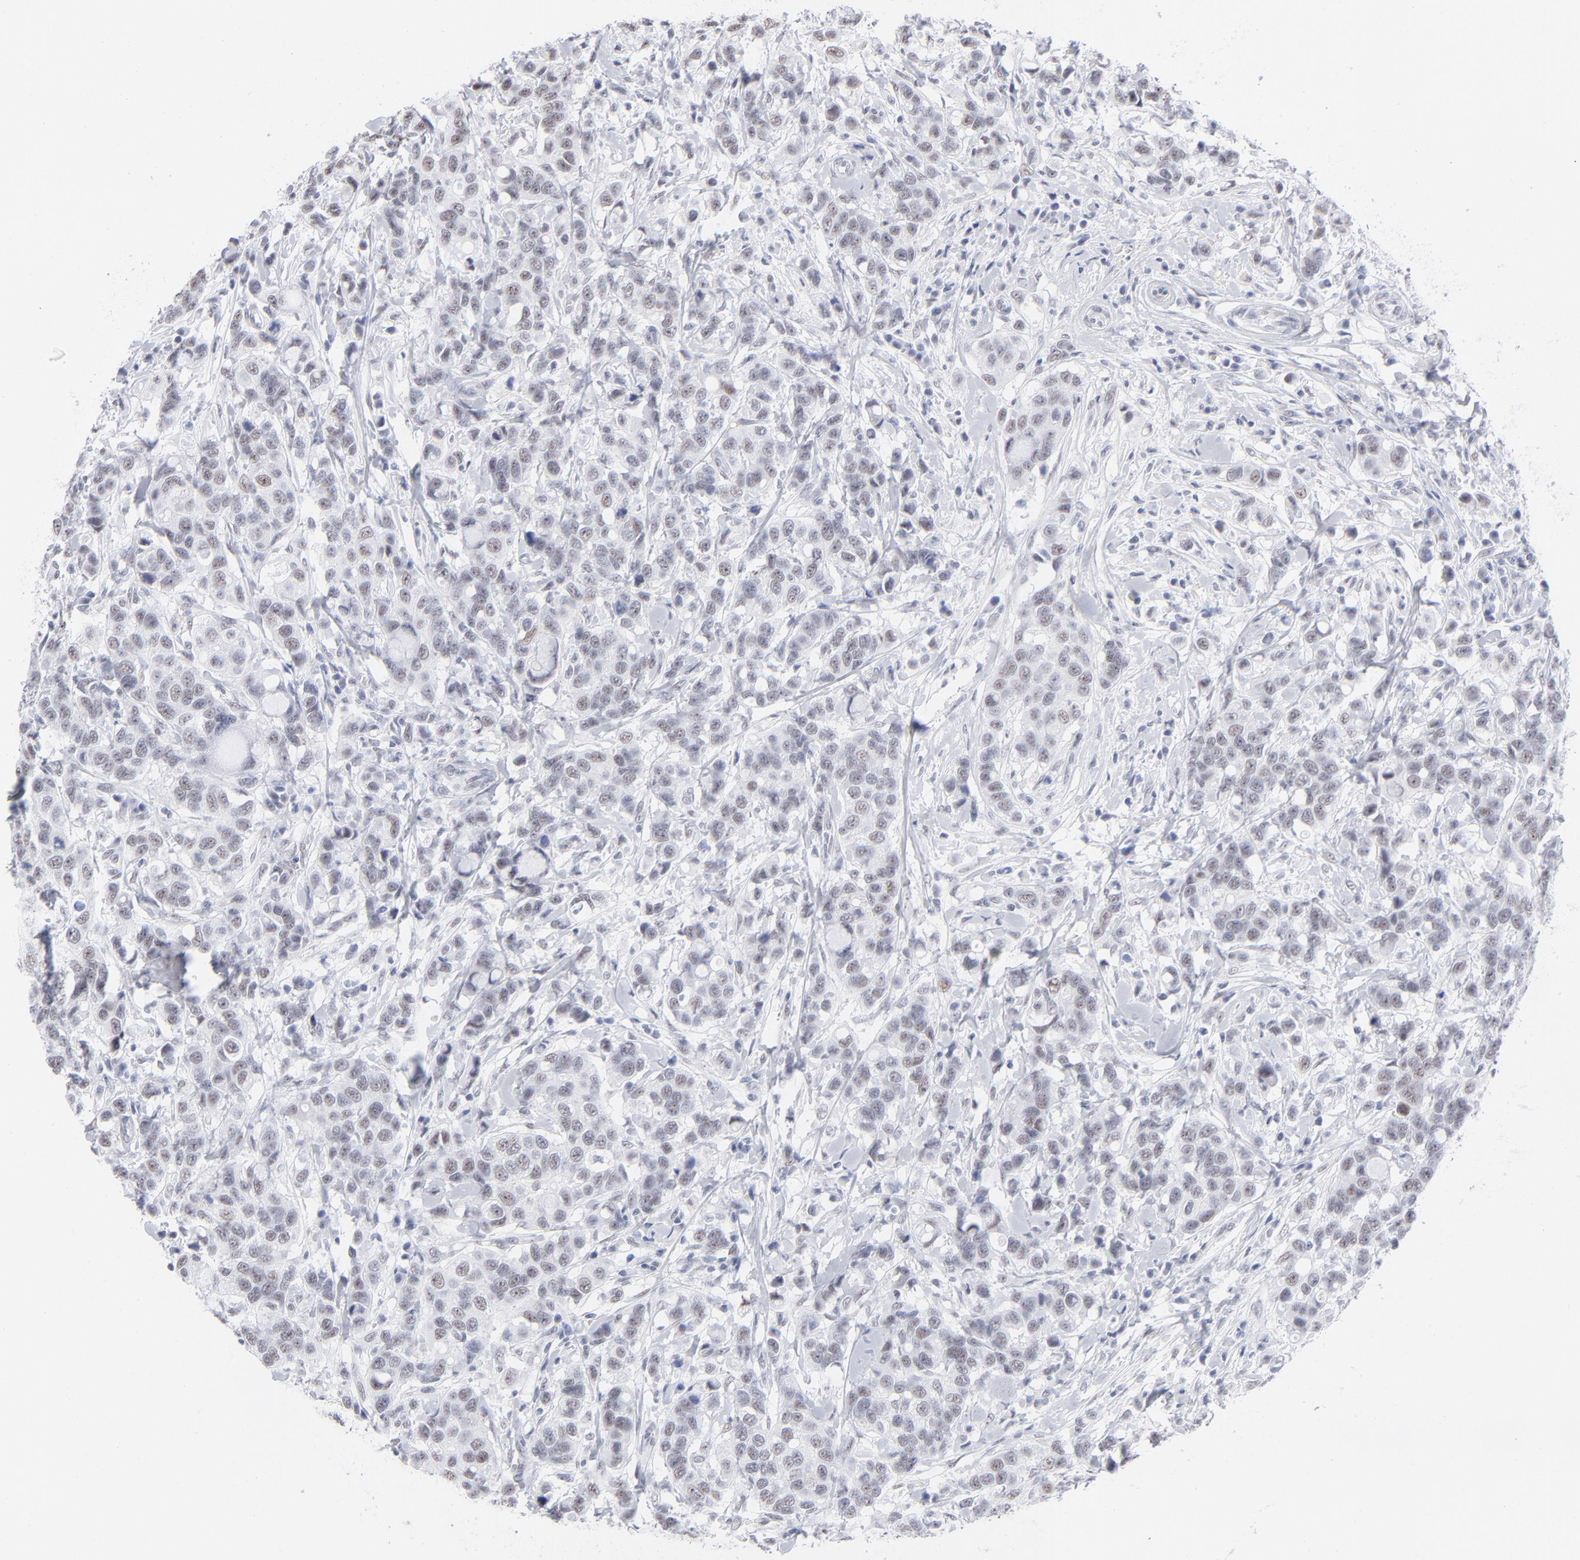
{"staining": {"intensity": "weak", "quantity": "25%-75%", "location": "nuclear"}, "tissue": "breast cancer", "cell_type": "Tumor cells", "image_type": "cancer", "snomed": [{"axis": "morphology", "description": "Duct carcinoma"}, {"axis": "topography", "description": "Breast"}], "caption": "Immunohistochemical staining of intraductal carcinoma (breast) exhibits weak nuclear protein staining in approximately 25%-75% of tumor cells. (brown staining indicates protein expression, while blue staining denotes nuclei).", "gene": "SNRPB", "patient": {"sex": "female", "age": 27}}